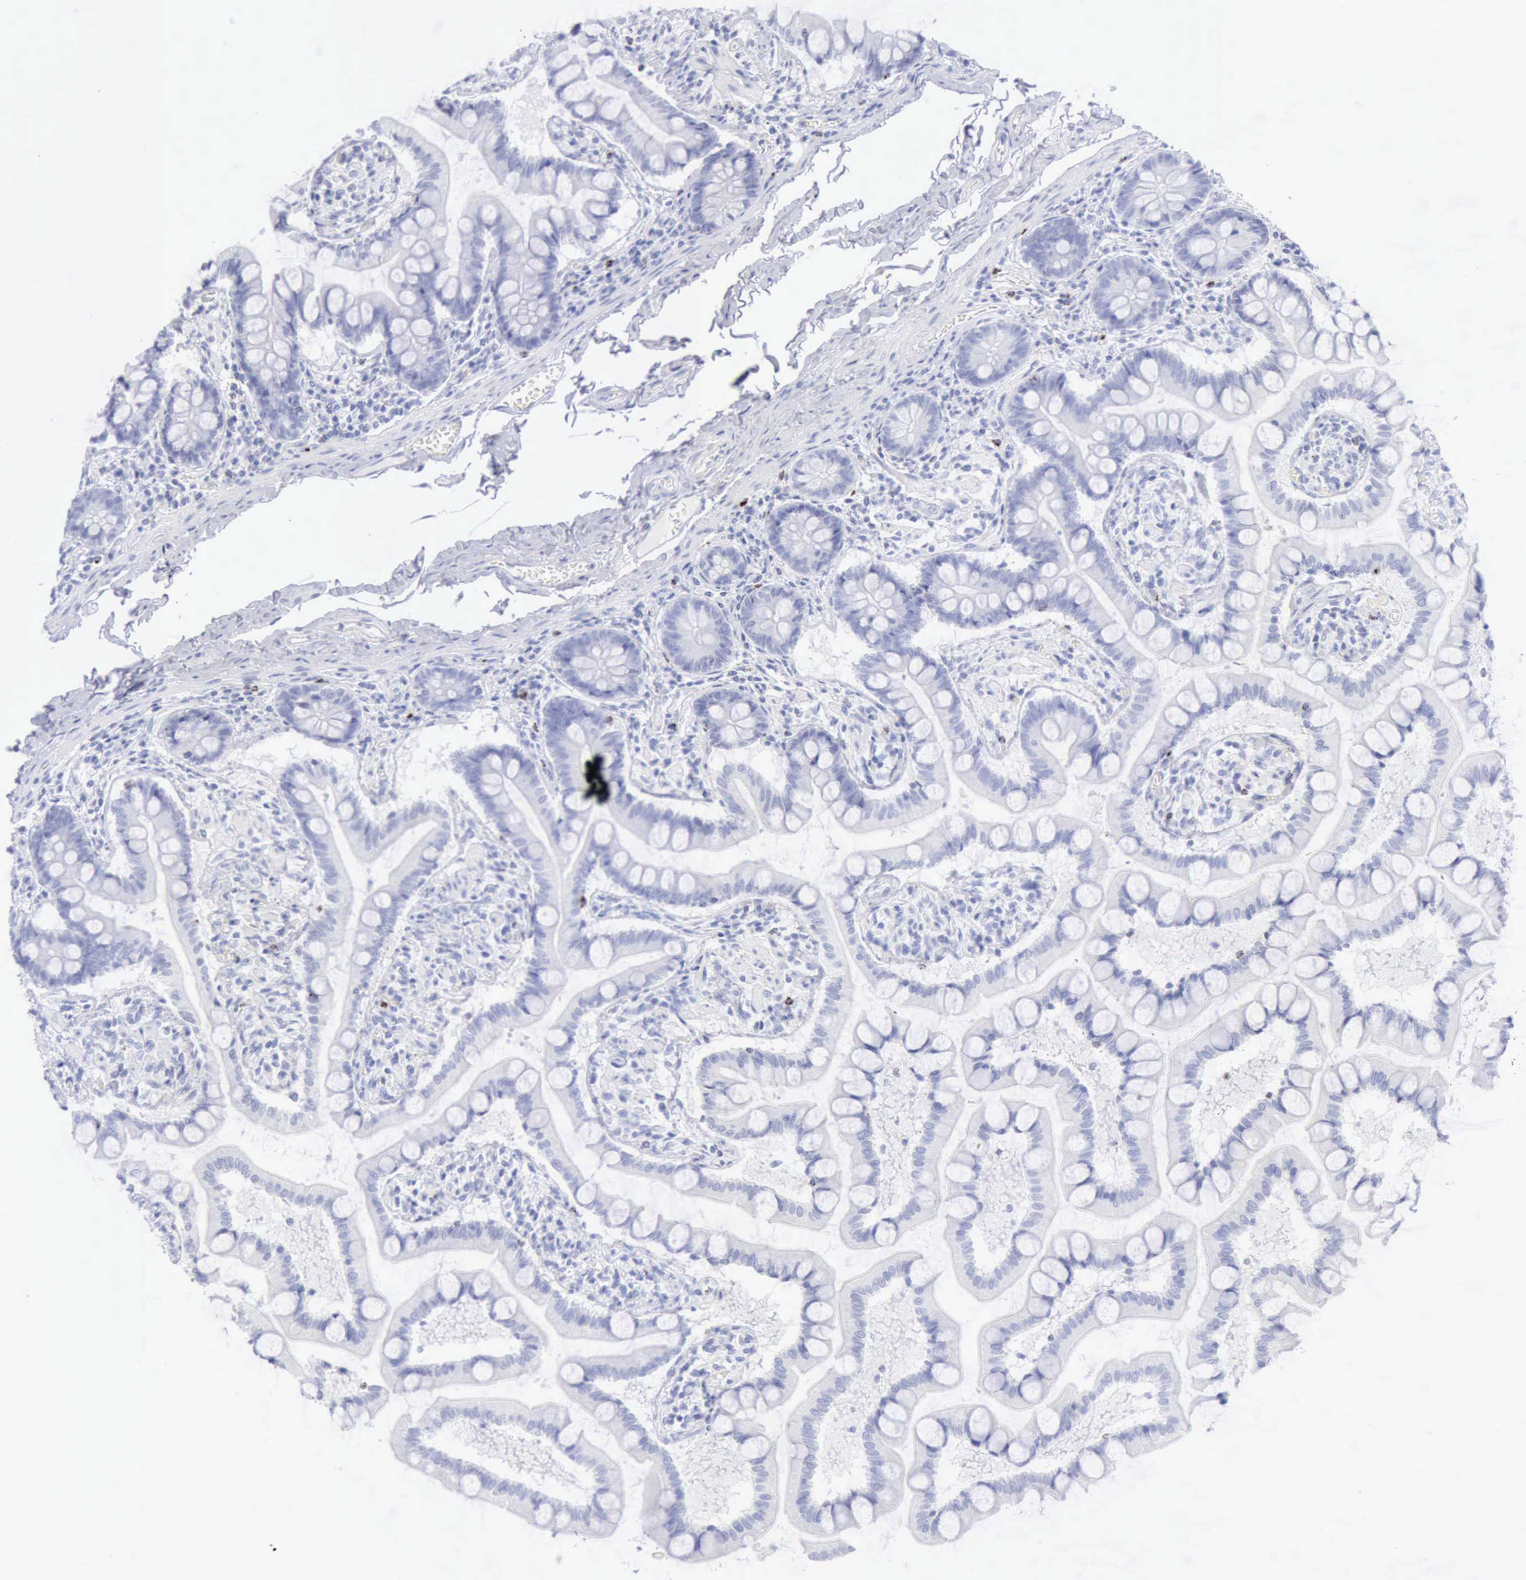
{"staining": {"intensity": "negative", "quantity": "none", "location": "none"}, "tissue": "small intestine", "cell_type": "Glandular cells", "image_type": "normal", "snomed": [{"axis": "morphology", "description": "Normal tissue, NOS"}, {"axis": "topography", "description": "Small intestine"}], "caption": "High magnification brightfield microscopy of benign small intestine stained with DAB (3,3'-diaminobenzidine) (brown) and counterstained with hematoxylin (blue): glandular cells show no significant expression.", "gene": "GZMB", "patient": {"sex": "male", "age": 41}}